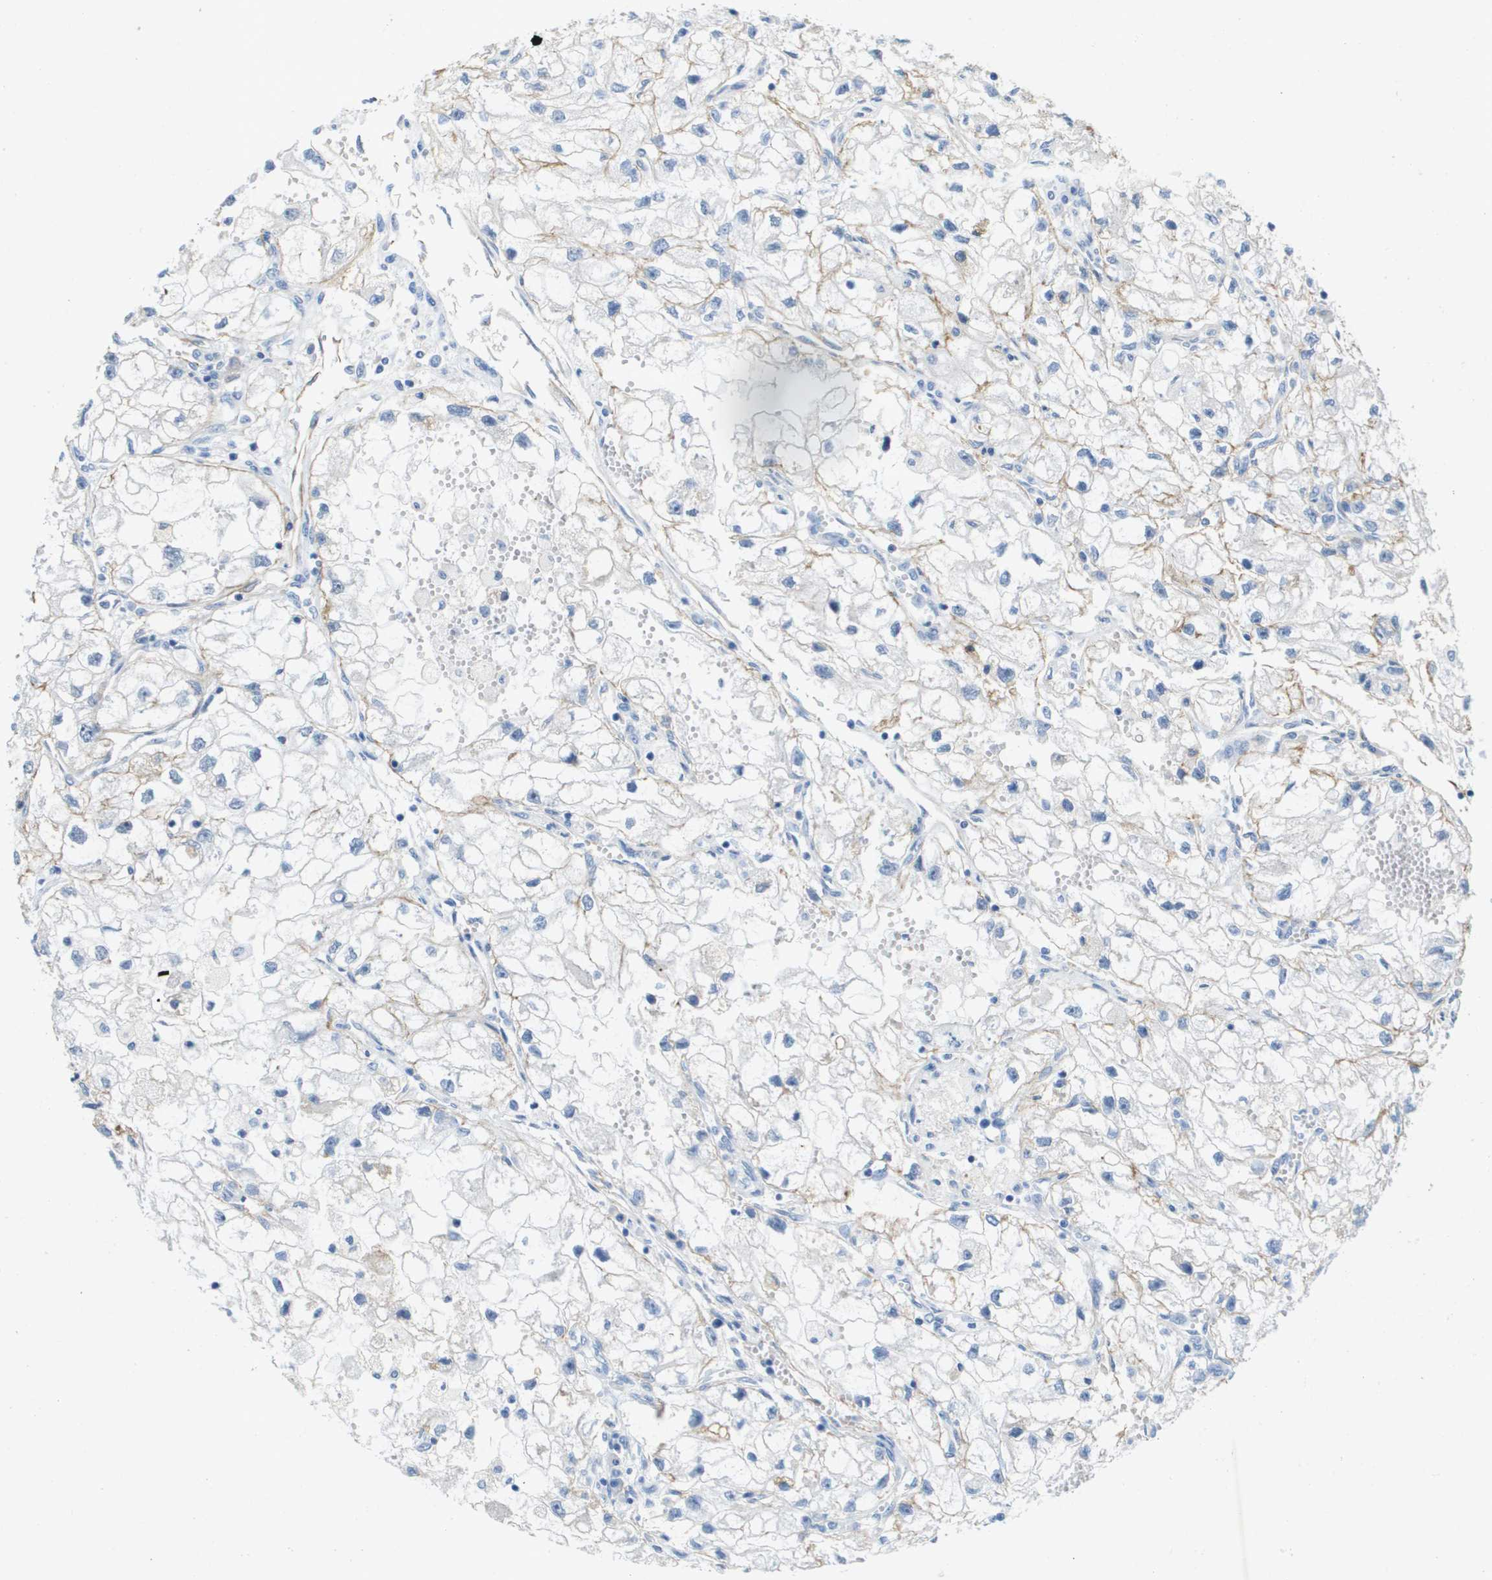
{"staining": {"intensity": "weak", "quantity": "<25%", "location": "cytoplasmic/membranous"}, "tissue": "renal cancer", "cell_type": "Tumor cells", "image_type": "cancer", "snomed": [{"axis": "morphology", "description": "Adenocarcinoma, NOS"}, {"axis": "topography", "description": "Kidney"}], "caption": "This is an IHC image of renal cancer (adenocarcinoma). There is no staining in tumor cells.", "gene": "ITGA6", "patient": {"sex": "female", "age": 70}}